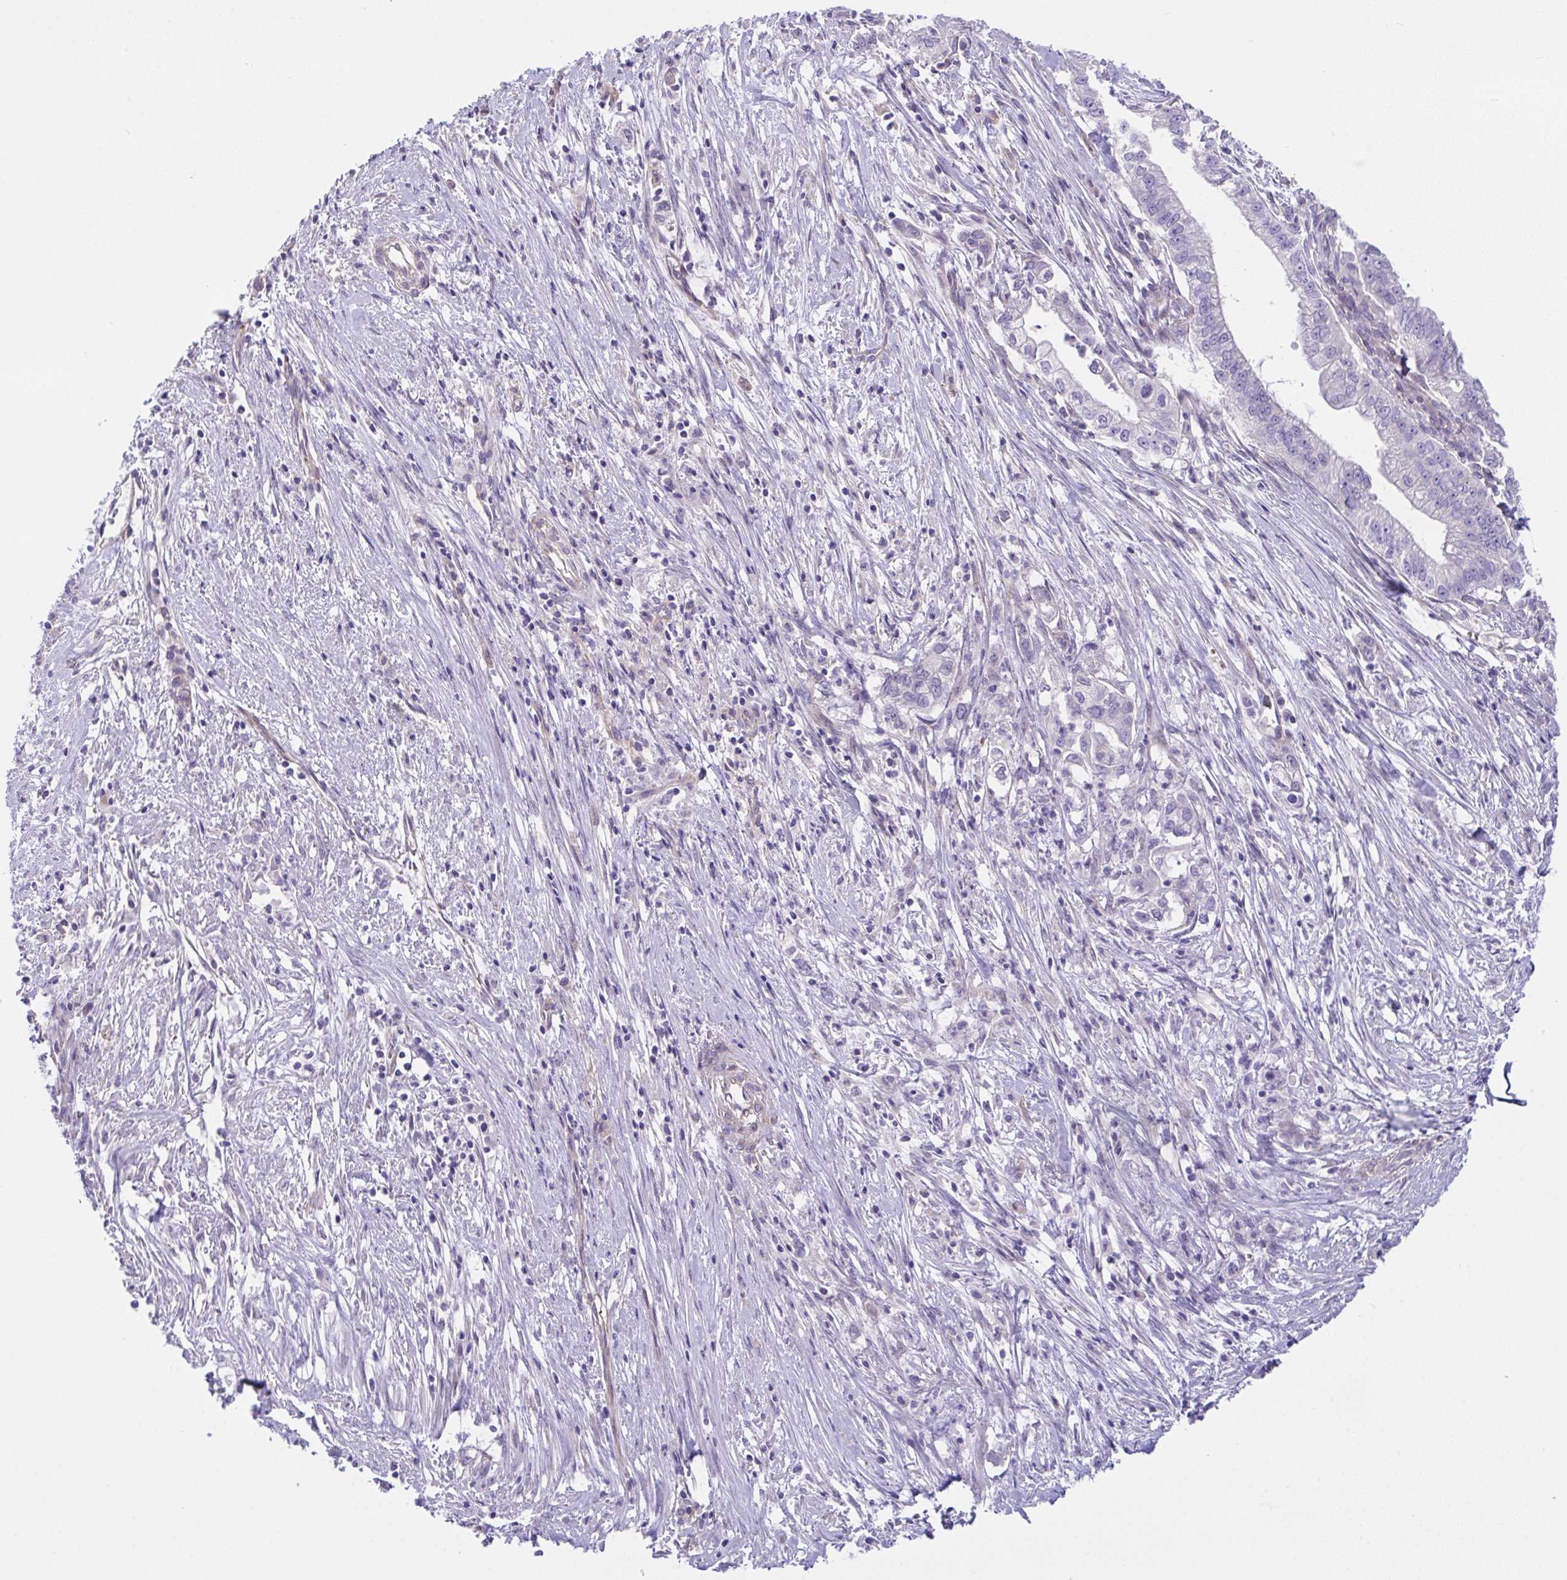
{"staining": {"intensity": "negative", "quantity": "none", "location": "none"}, "tissue": "pancreatic cancer", "cell_type": "Tumor cells", "image_type": "cancer", "snomed": [{"axis": "morphology", "description": "Adenocarcinoma, NOS"}, {"axis": "topography", "description": "Pancreas"}], "caption": "This is a histopathology image of immunohistochemistry (IHC) staining of pancreatic cancer, which shows no expression in tumor cells.", "gene": "RHOXF1", "patient": {"sex": "male", "age": 70}}